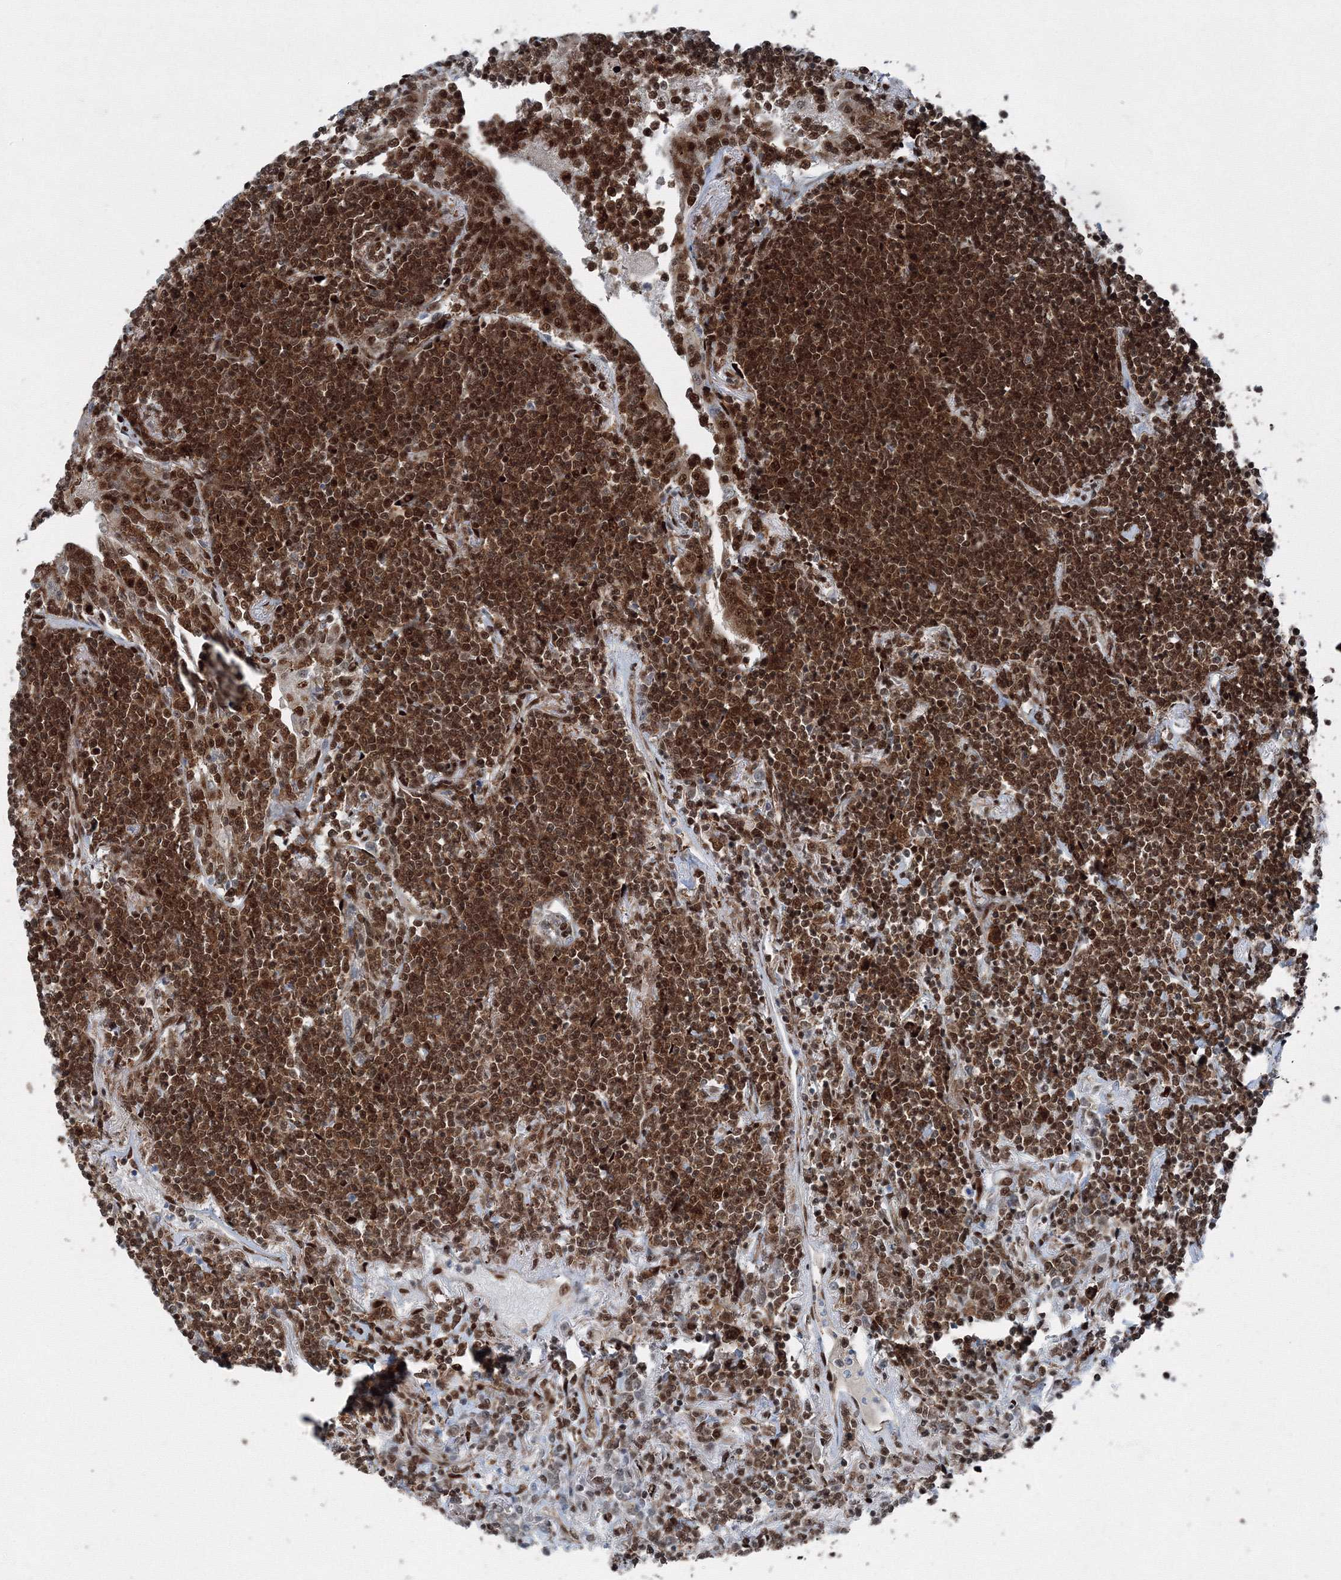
{"staining": {"intensity": "strong", "quantity": ">75%", "location": "cytoplasmic/membranous,nuclear"}, "tissue": "lymphoma", "cell_type": "Tumor cells", "image_type": "cancer", "snomed": [{"axis": "morphology", "description": "Malignant lymphoma, non-Hodgkin's type, Low grade"}, {"axis": "topography", "description": "Lung"}], "caption": "Brown immunohistochemical staining in low-grade malignant lymphoma, non-Hodgkin's type shows strong cytoplasmic/membranous and nuclear expression in about >75% of tumor cells.", "gene": "SNRPC", "patient": {"sex": "female", "age": 71}}